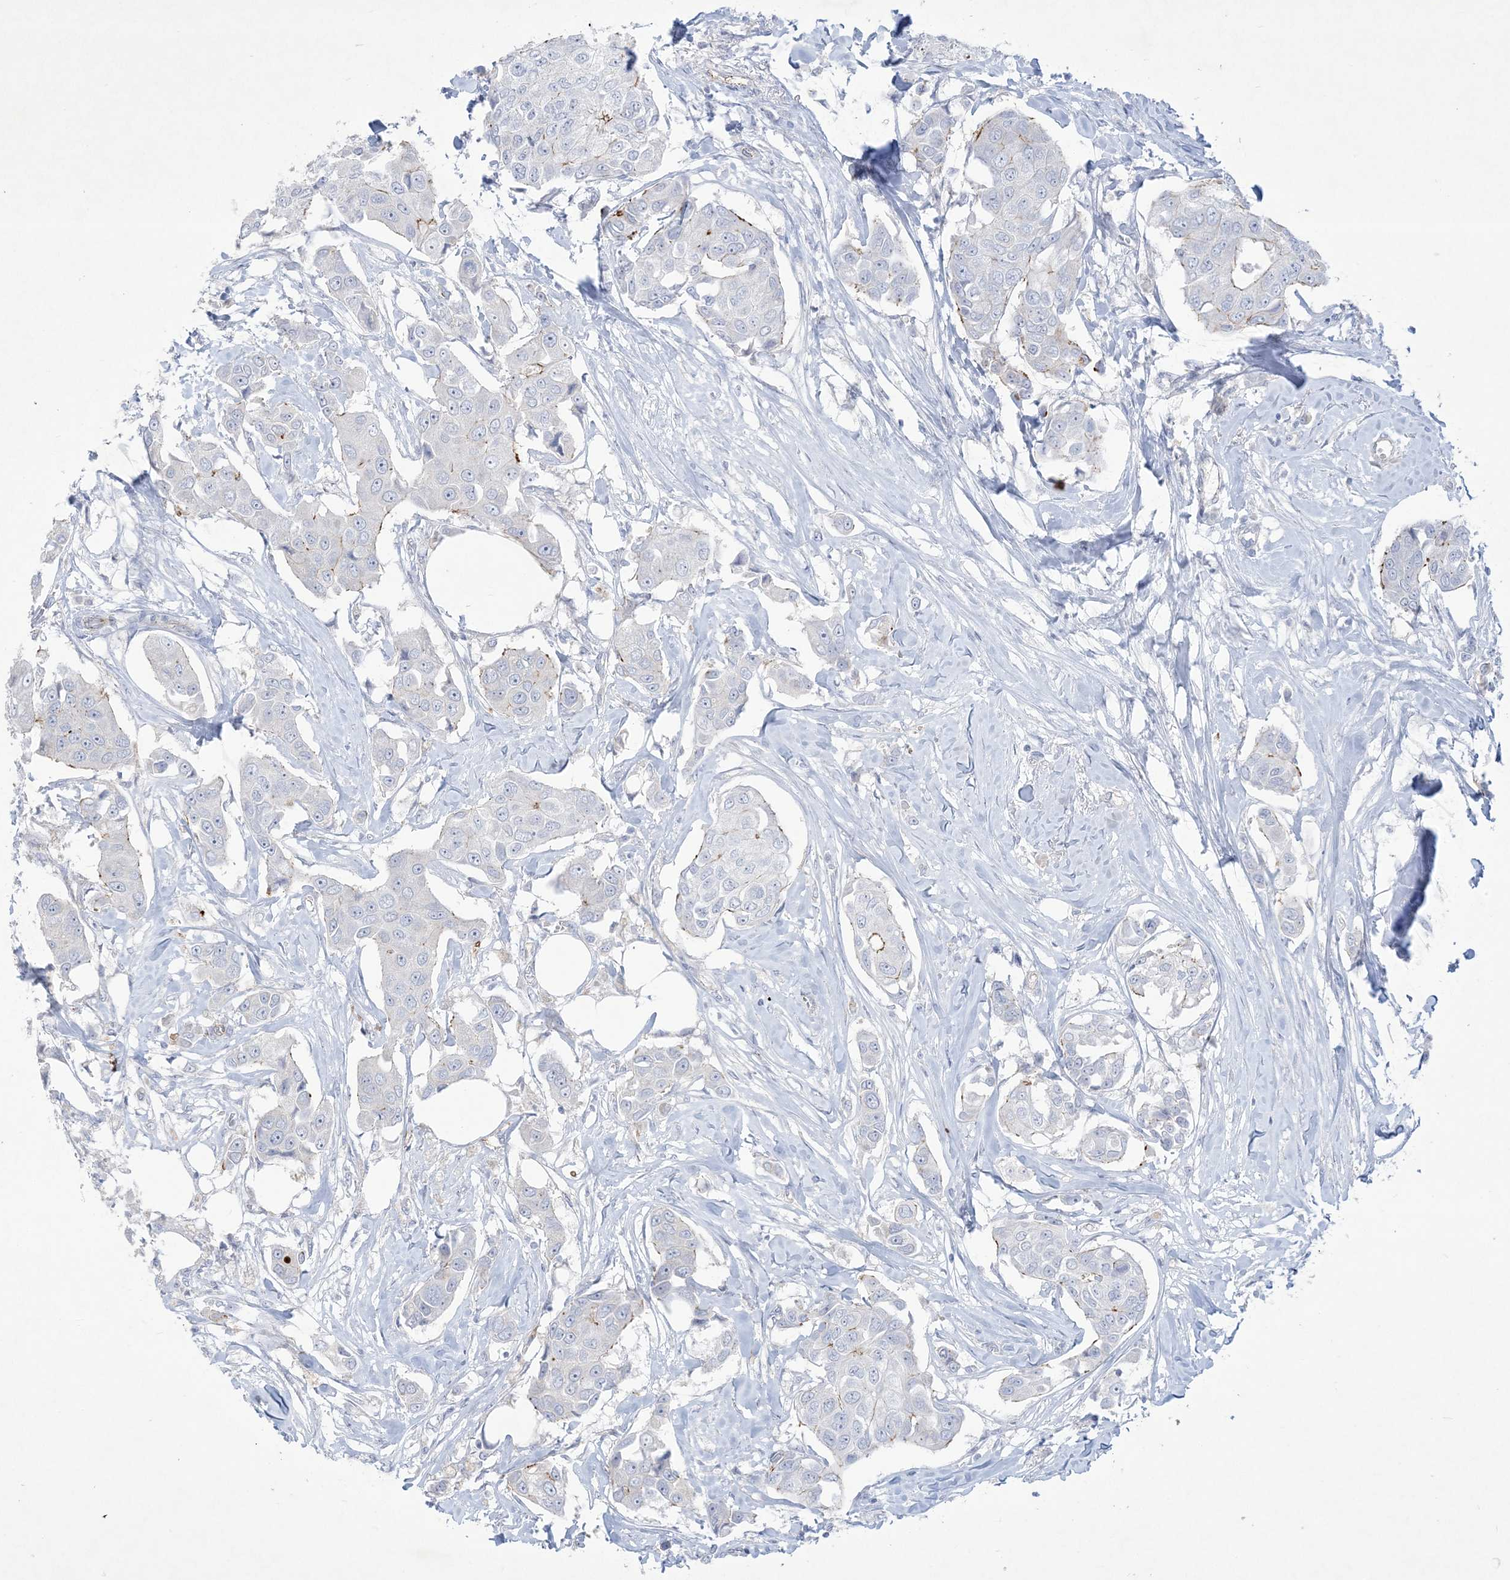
{"staining": {"intensity": "negative", "quantity": "none", "location": "none"}, "tissue": "breast cancer", "cell_type": "Tumor cells", "image_type": "cancer", "snomed": [{"axis": "morphology", "description": "Duct carcinoma"}, {"axis": "topography", "description": "Breast"}], "caption": "Tumor cells are negative for protein expression in human intraductal carcinoma (breast).", "gene": "B3GNT7", "patient": {"sex": "female", "age": 80}}